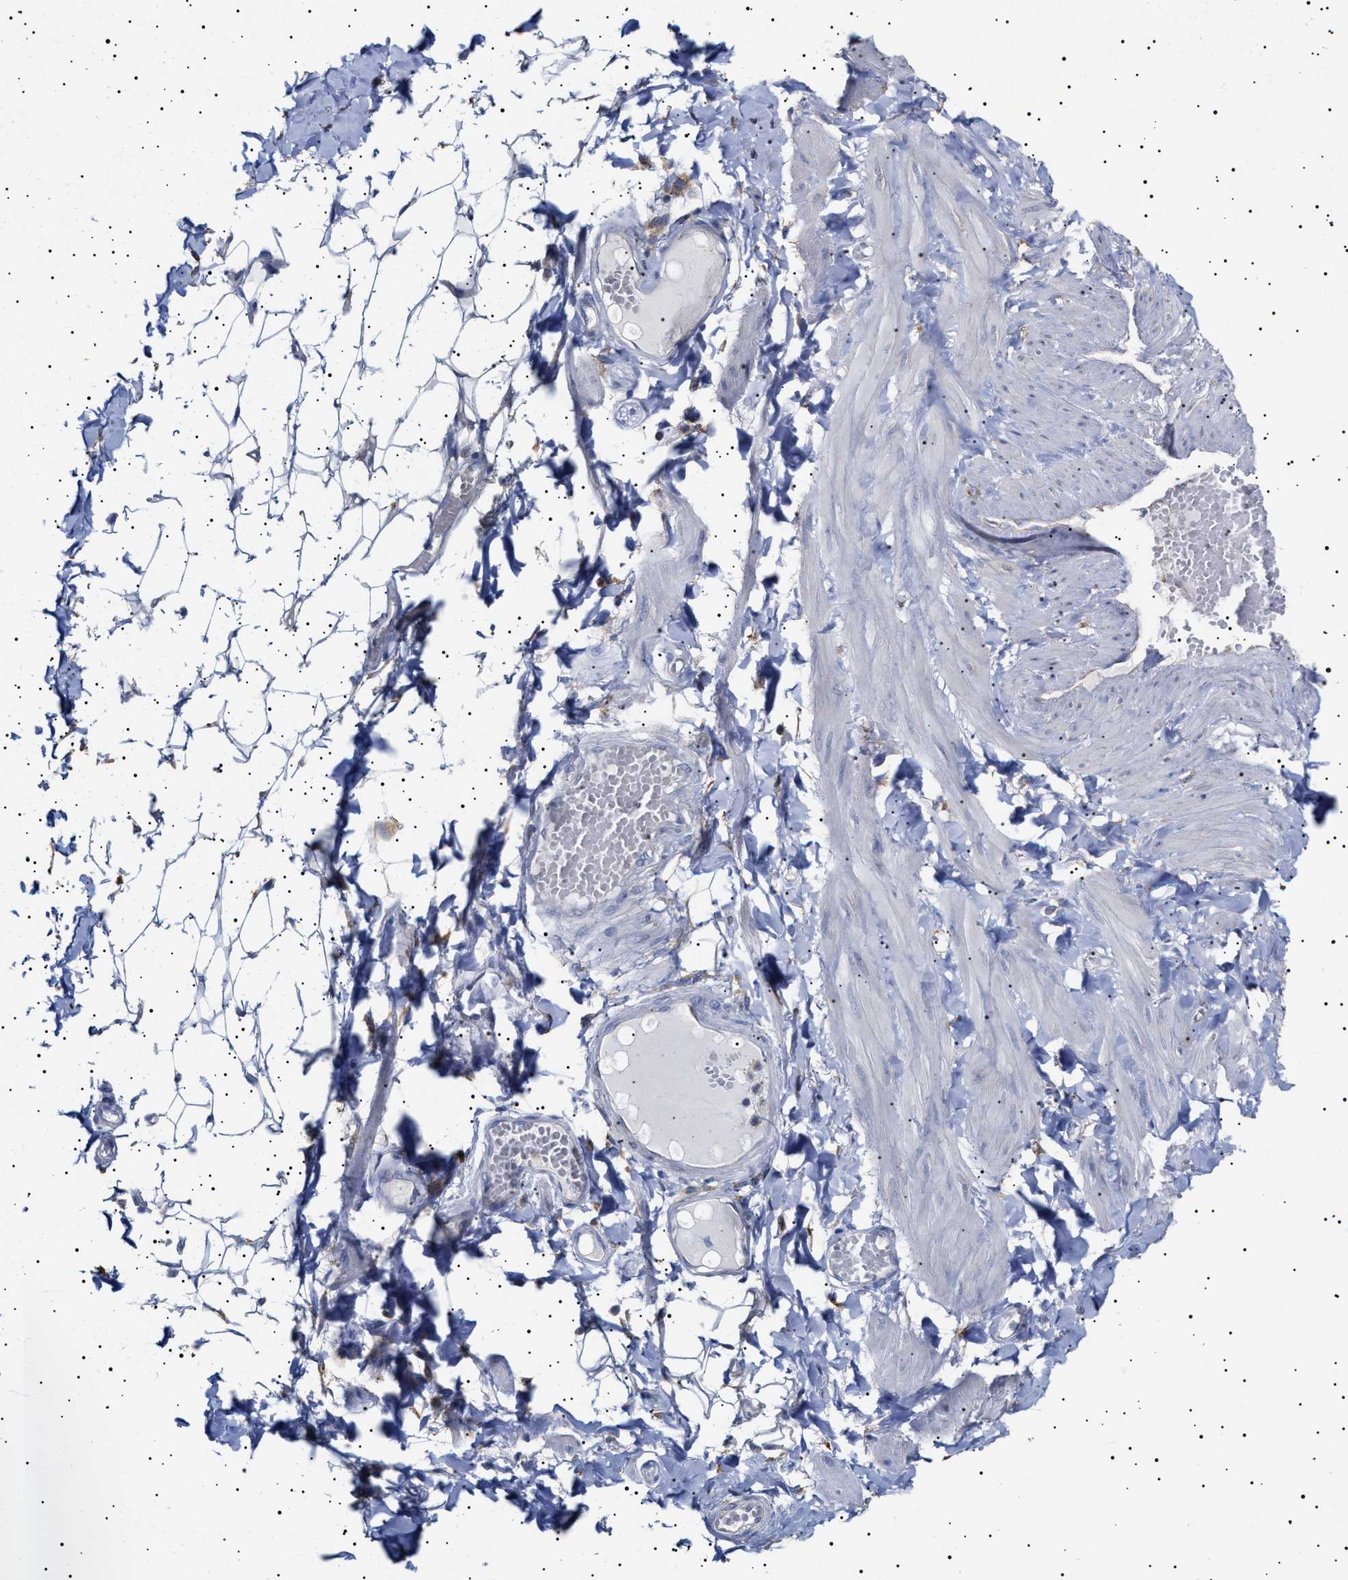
{"staining": {"intensity": "weak", "quantity": ">75%", "location": "cytoplasmic/membranous"}, "tissue": "adipose tissue", "cell_type": "Adipocytes", "image_type": "normal", "snomed": [{"axis": "morphology", "description": "Normal tissue, NOS"}, {"axis": "topography", "description": "Adipose tissue"}, {"axis": "topography", "description": "Vascular tissue"}, {"axis": "topography", "description": "Peripheral nerve tissue"}], "caption": "IHC image of benign adipose tissue: adipose tissue stained using immunohistochemistry (IHC) displays low levels of weak protein expression localized specifically in the cytoplasmic/membranous of adipocytes, appearing as a cytoplasmic/membranous brown color.", "gene": "ERCC6L2", "patient": {"sex": "male", "age": 25}}